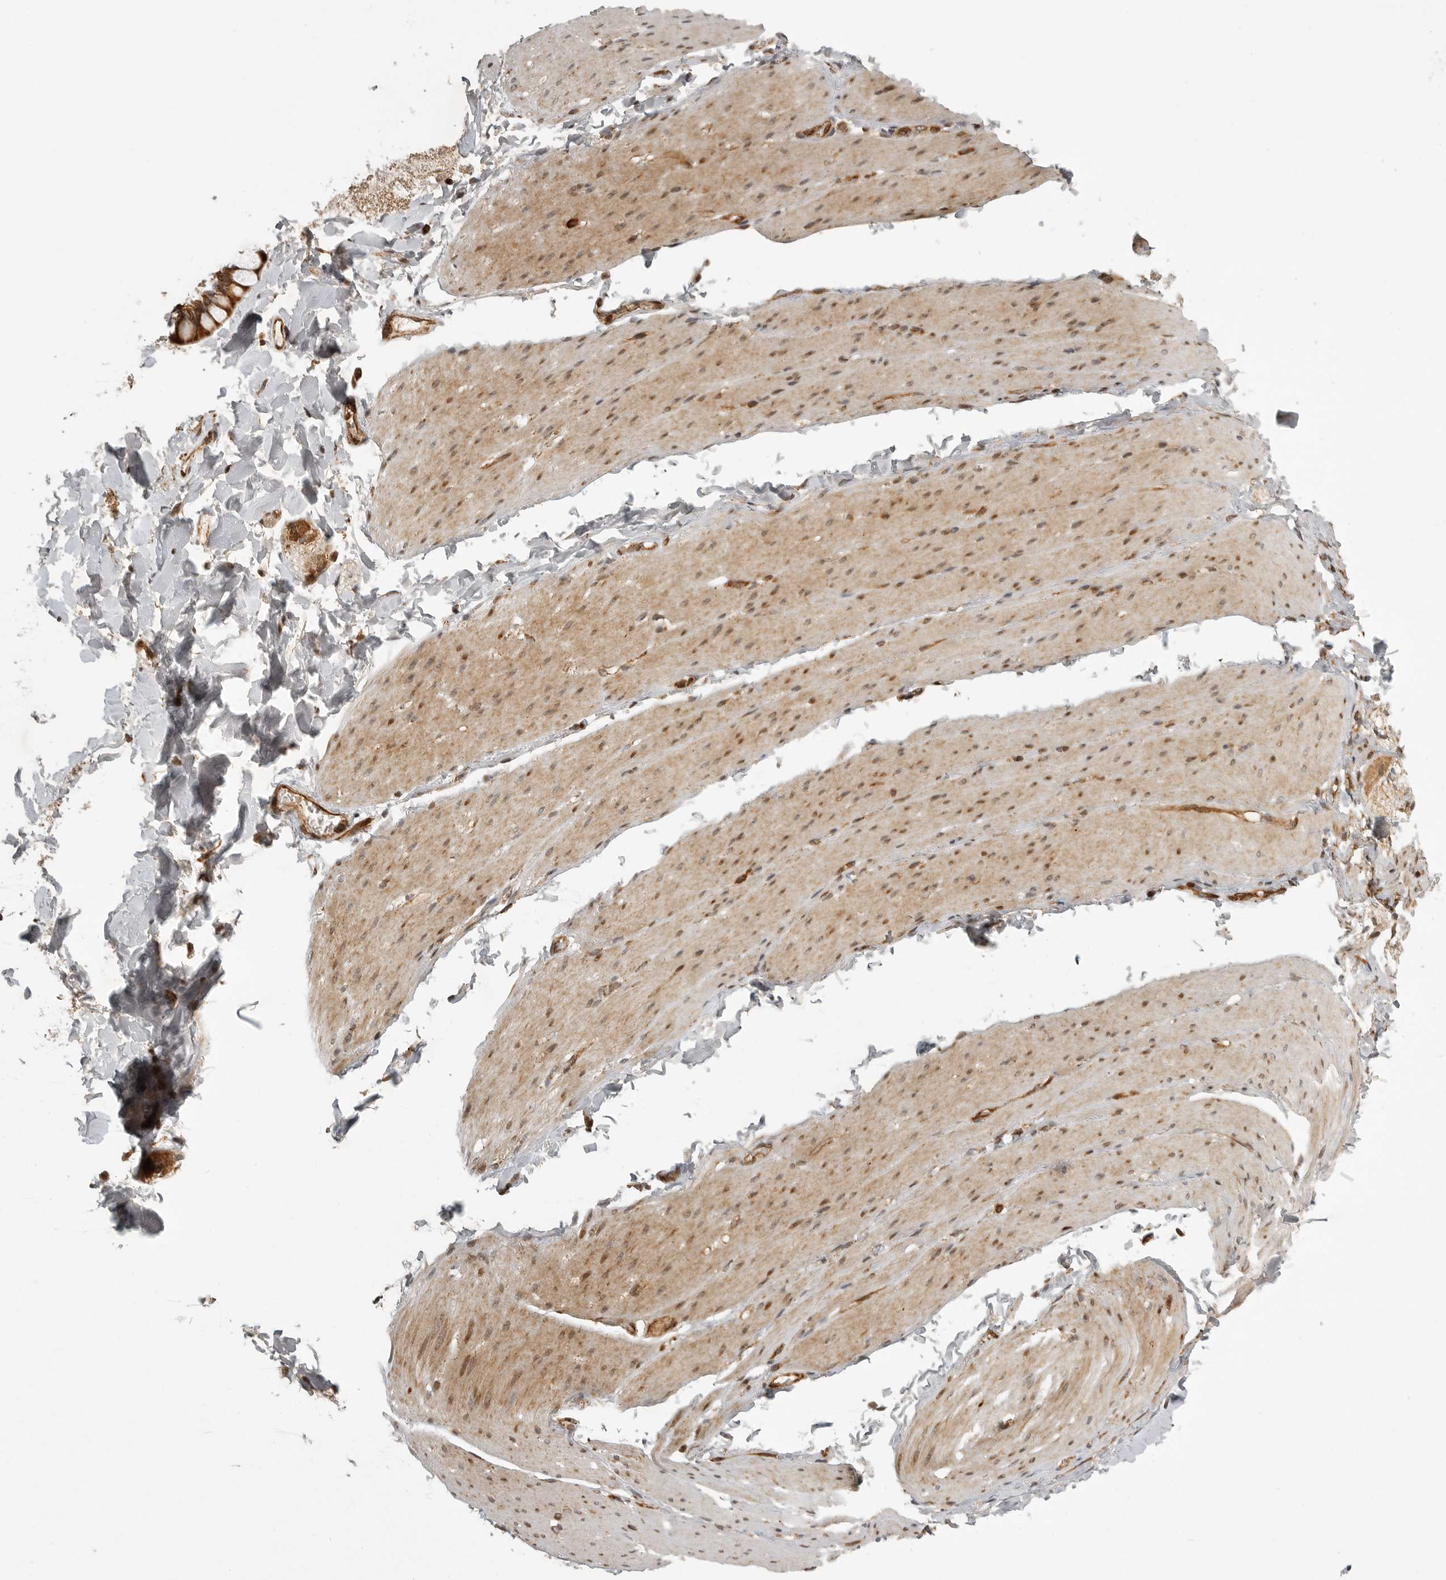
{"staining": {"intensity": "moderate", "quantity": "25%-75%", "location": "cytoplasmic/membranous,nuclear"}, "tissue": "smooth muscle", "cell_type": "Smooth muscle cells", "image_type": "normal", "snomed": [{"axis": "morphology", "description": "Normal tissue, NOS"}, {"axis": "topography", "description": "Smooth muscle"}, {"axis": "topography", "description": "Small intestine"}], "caption": "Human smooth muscle stained for a protein (brown) reveals moderate cytoplasmic/membranous,nuclear positive expression in about 25%-75% of smooth muscle cells.", "gene": "NARS2", "patient": {"sex": "female", "age": 84}}